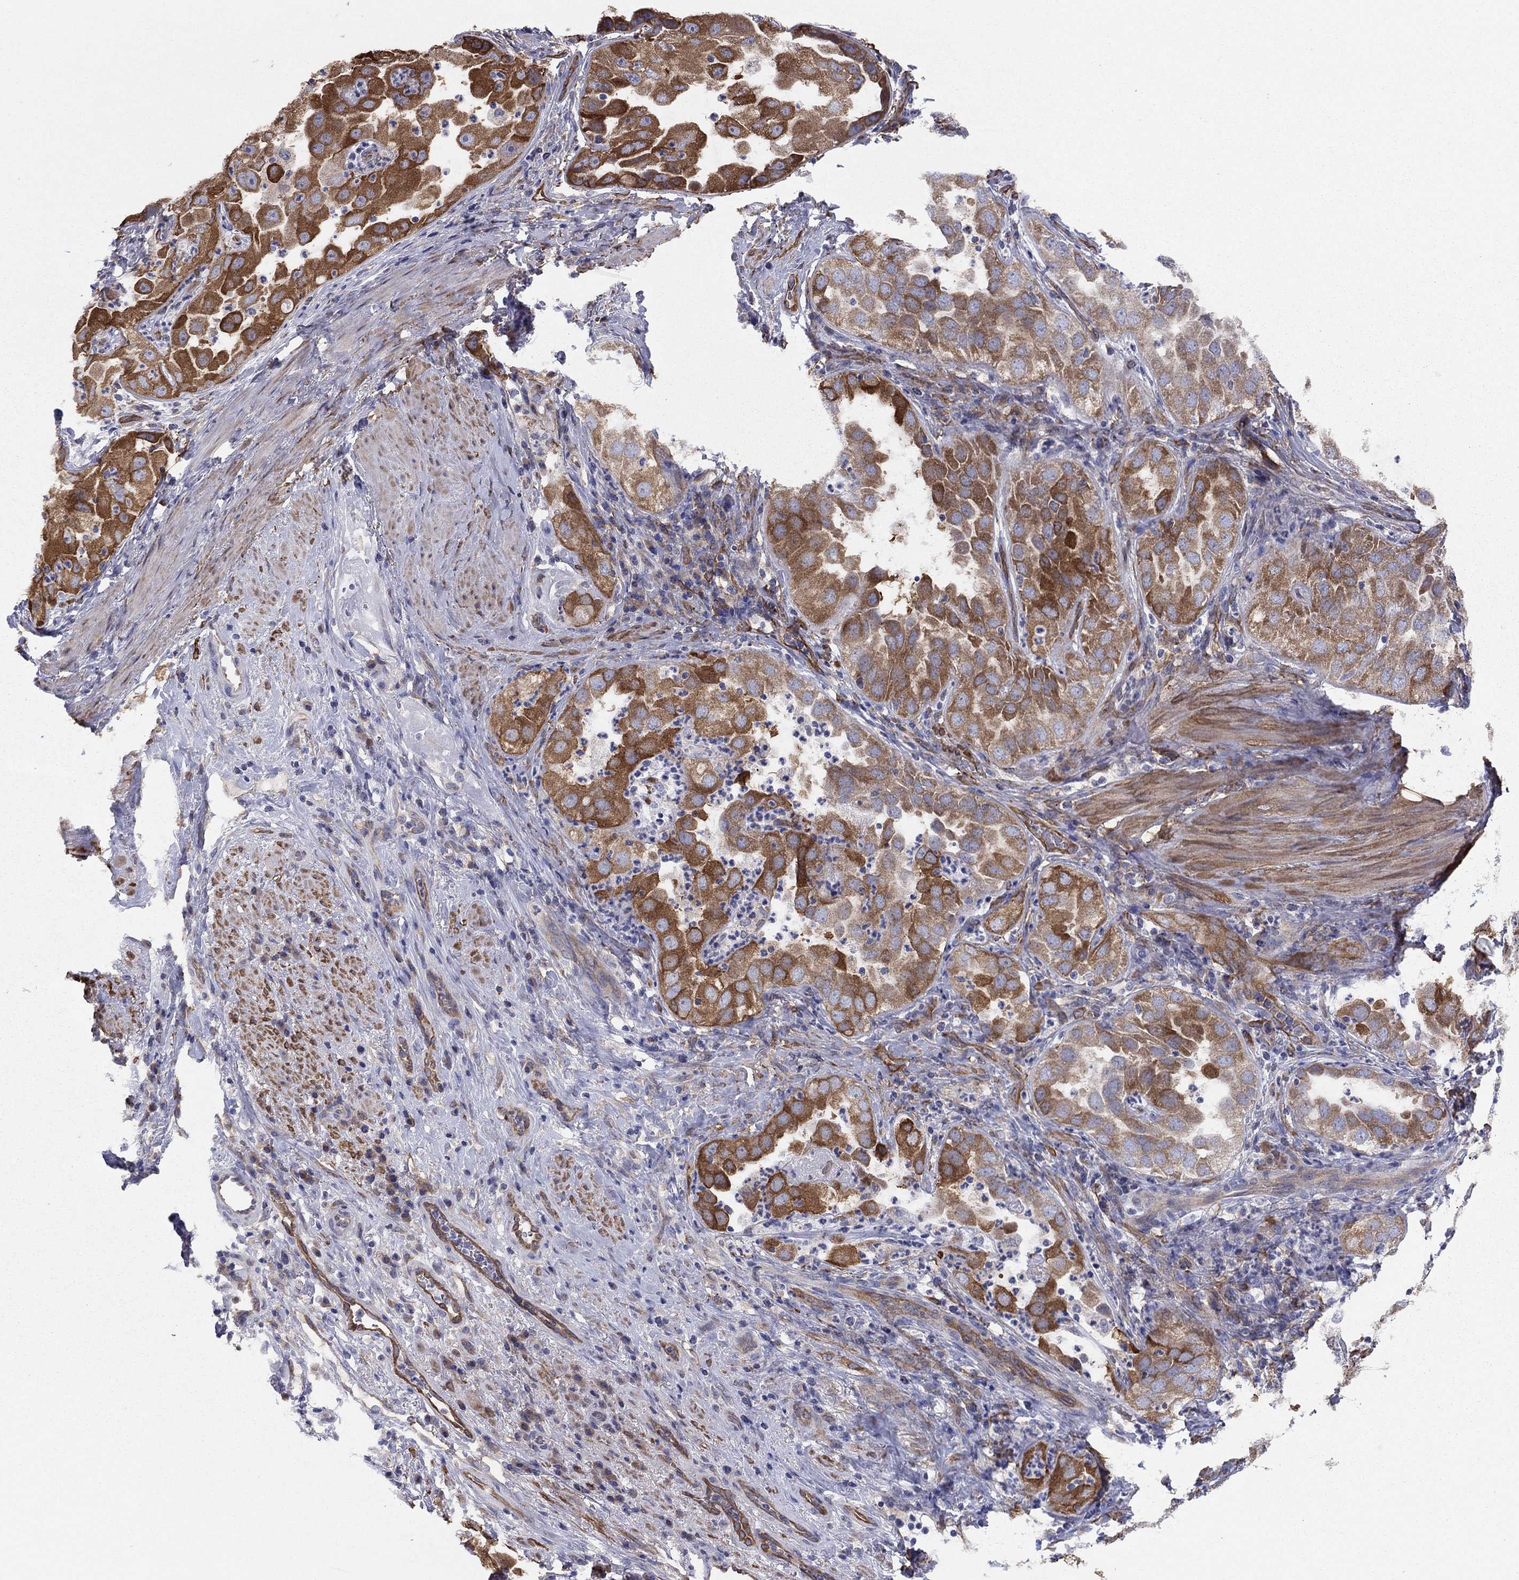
{"staining": {"intensity": "strong", "quantity": ">75%", "location": "cytoplasmic/membranous"}, "tissue": "urothelial cancer", "cell_type": "Tumor cells", "image_type": "cancer", "snomed": [{"axis": "morphology", "description": "Urothelial carcinoma, High grade"}, {"axis": "topography", "description": "Urinary bladder"}], "caption": "A brown stain shows strong cytoplasmic/membranous positivity of a protein in human urothelial cancer tumor cells. The staining was performed using DAB (3,3'-diaminobenzidine) to visualize the protein expression in brown, while the nuclei were stained in blue with hematoxylin (Magnification: 20x).", "gene": "EMP2", "patient": {"sex": "female", "age": 41}}